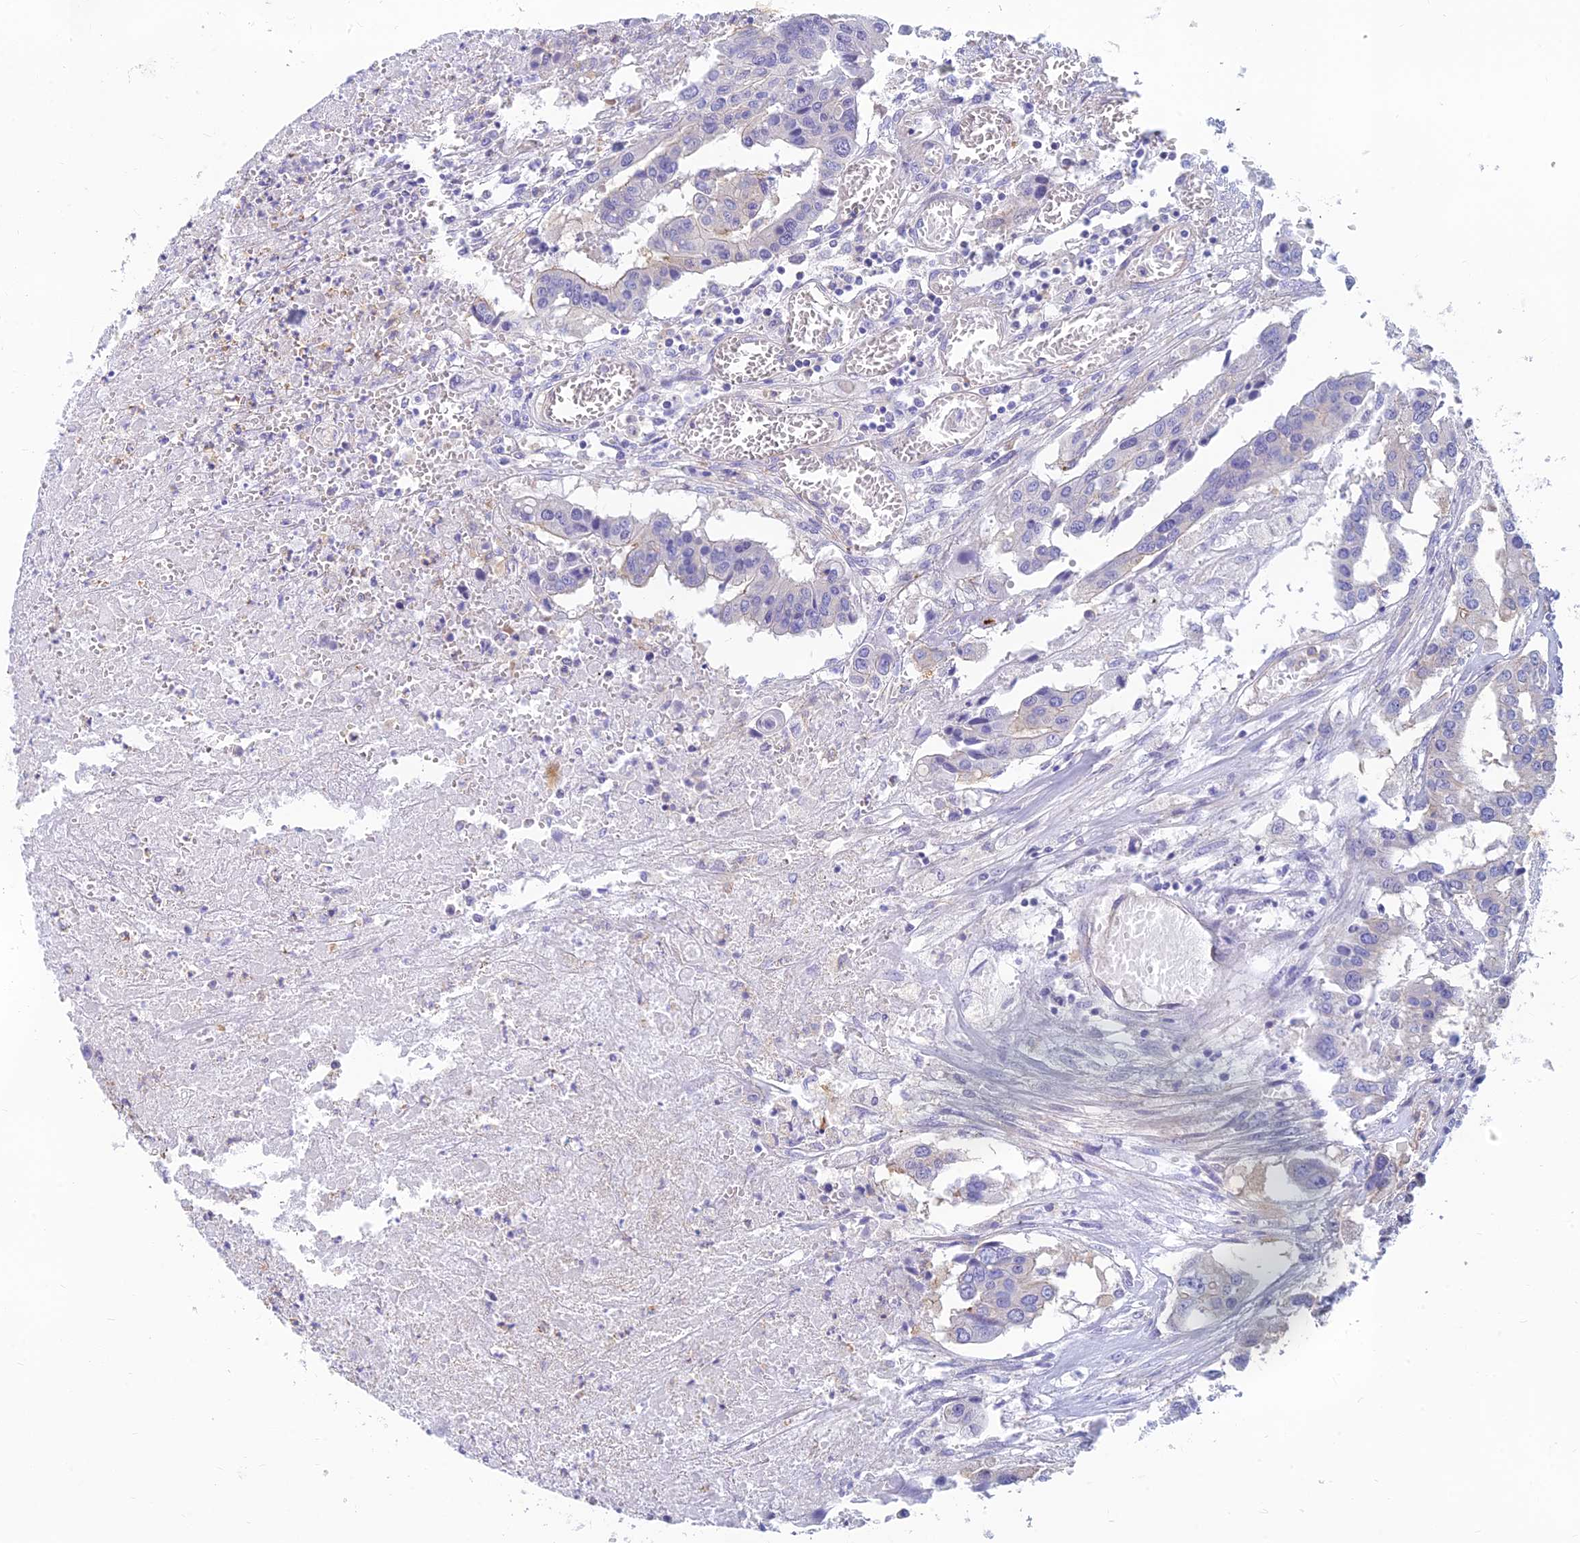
{"staining": {"intensity": "weak", "quantity": "<25%", "location": "cytoplasmic/membranous"}, "tissue": "colorectal cancer", "cell_type": "Tumor cells", "image_type": "cancer", "snomed": [{"axis": "morphology", "description": "Adenocarcinoma, NOS"}, {"axis": "topography", "description": "Colon"}], "caption": "This photomicrograph is of colorectal cancer stained with immunohistochemistry (IHC) to label a protein in brown with the nuclei are counter-stained blue. There is no expression in tumor cells.", "gene": "STRN4", "patient": {"sex": "male", "age": 77}}